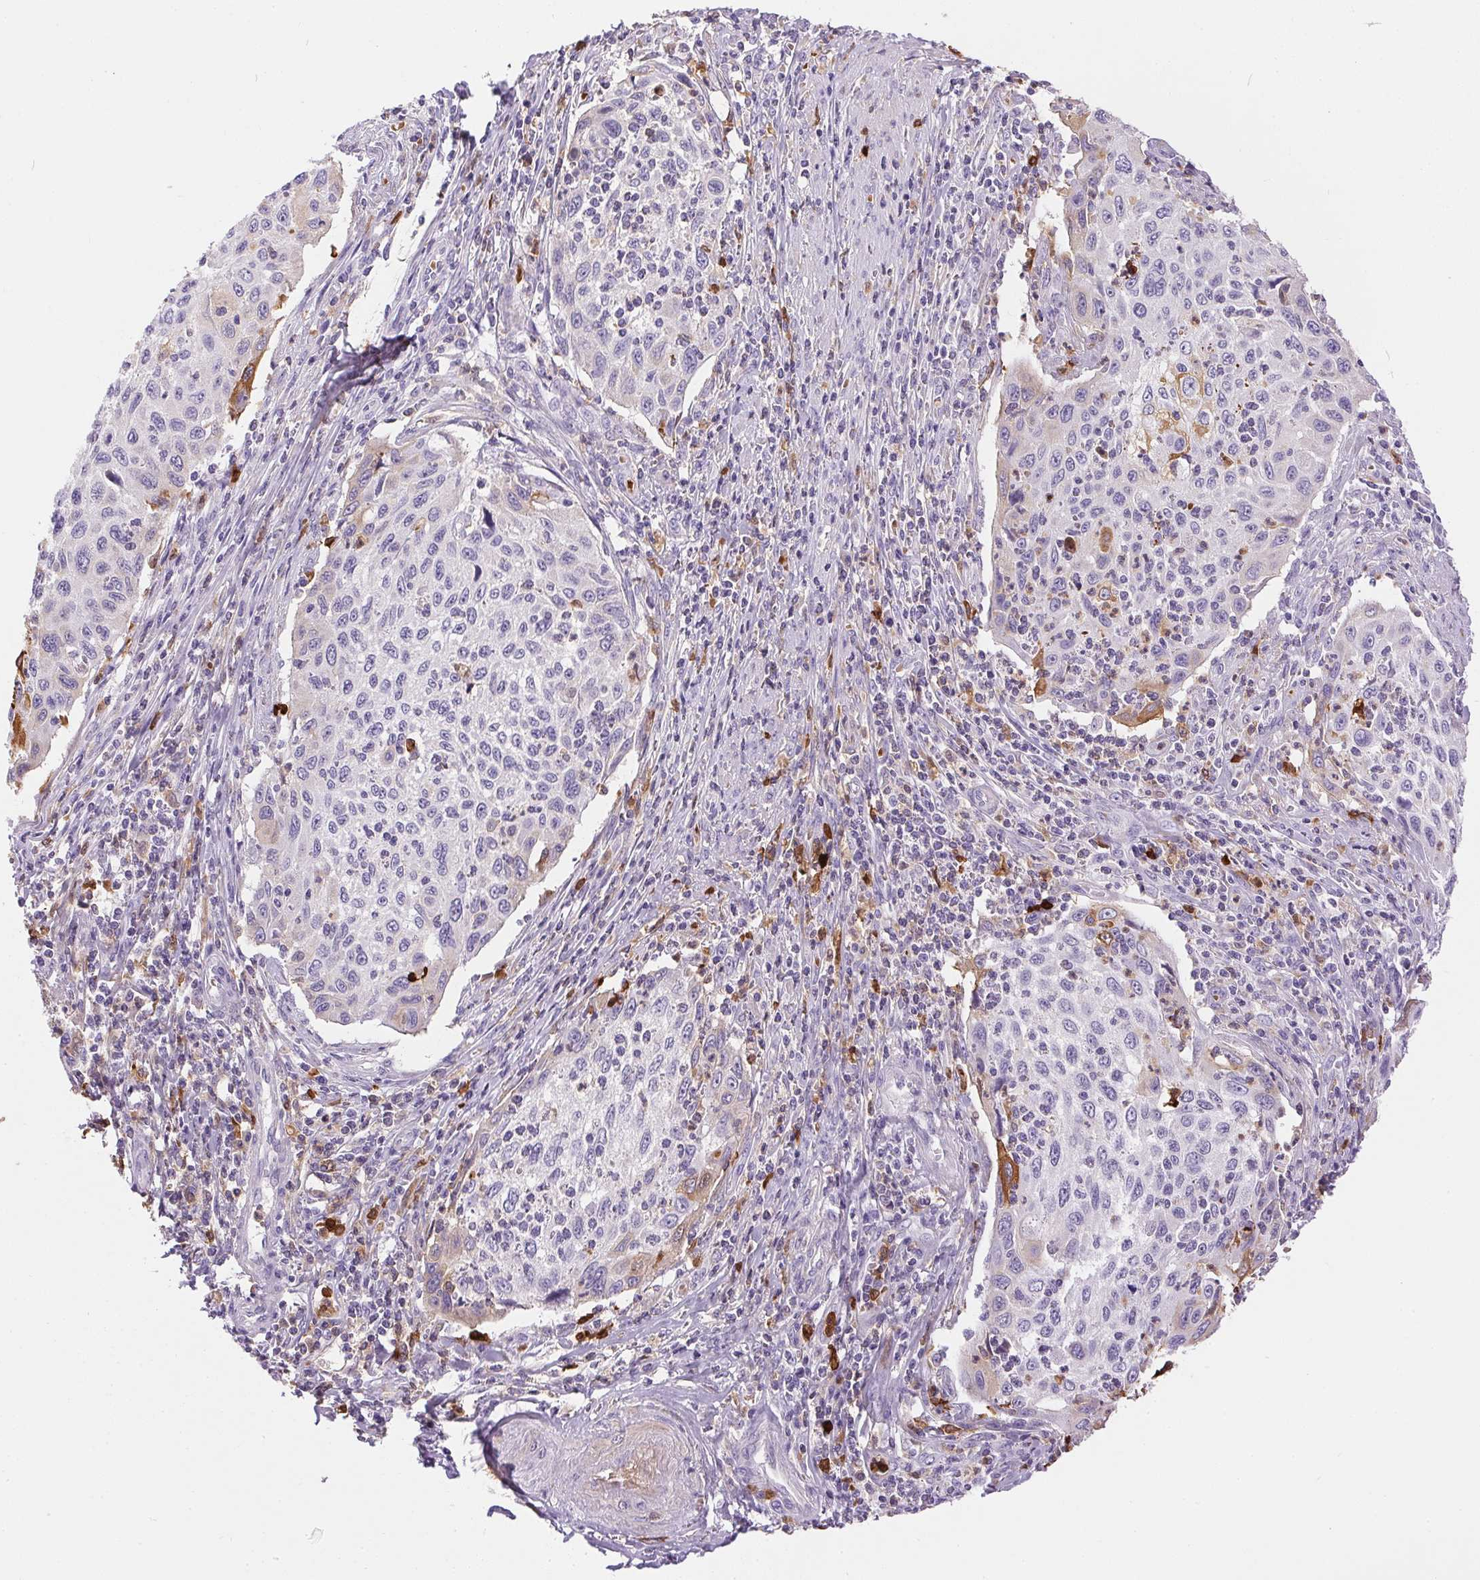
{"staining": {"intensity": "moderate", "quantity": "<25%", "location": "cytoplasmic/membranous"}, "tissue": "cervical cancer", "cell_type": "Tumor cells", "image_type": "cancer", "snomed": [{"axis": "morphology", "description": "Squamous cell carcinoma, NOS"}, {"axis": "topography", "description": "Cervix"}], "caption": "Brown immunohistochemical staining in cervical cancer shows moderate cytoplasmic/membranous expression in about <25% of tumor cells.", "gene": "ORM1", "patient": {"sex": "female", "age": 70}}